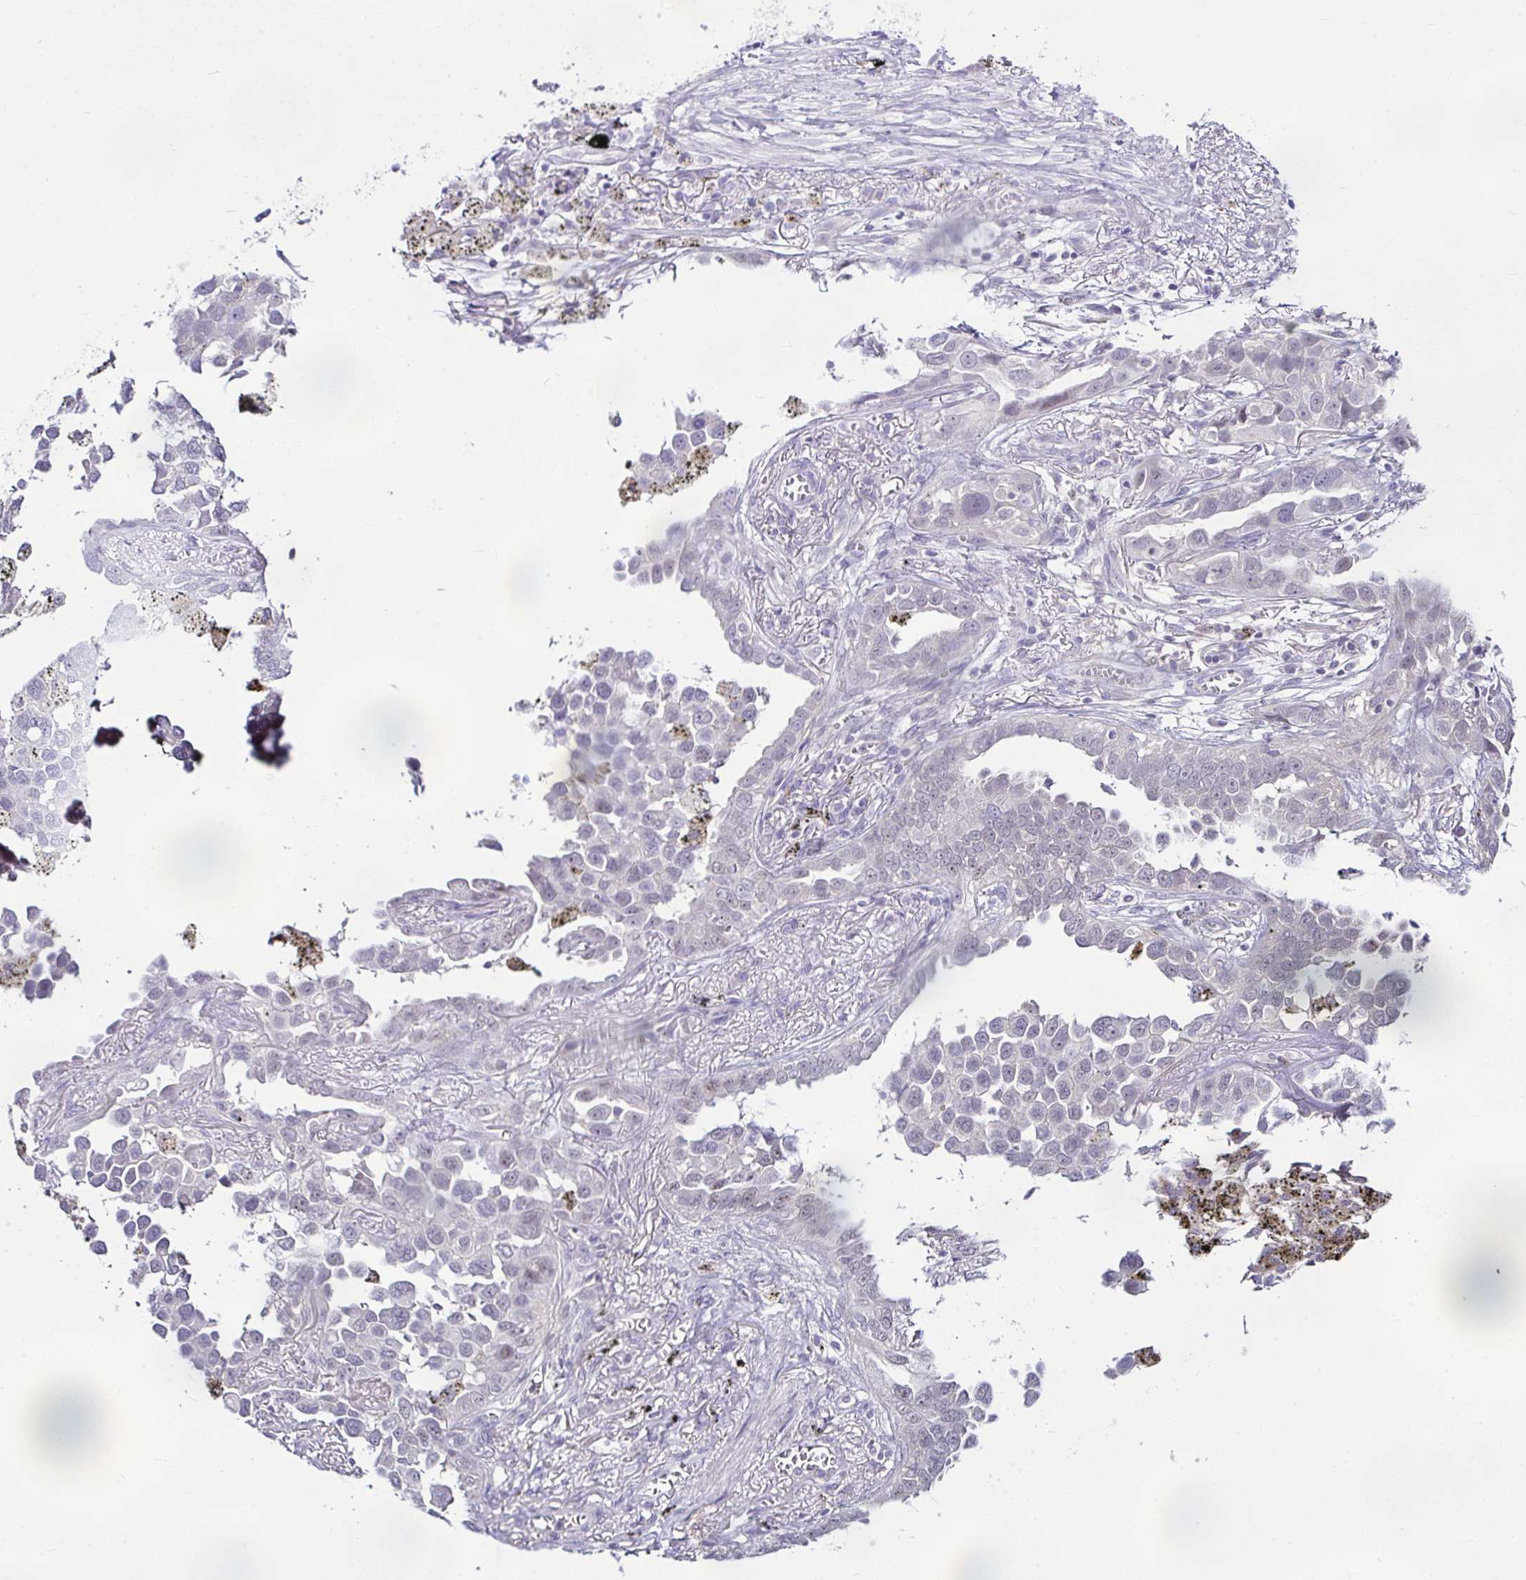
{"staining": {"intensity": "weak", "quantity": "<25%", "location": "nuclear"}, "tissue": "lung cancer", "cell_type": "Tumor cells", "image_type": "cancer", "snomed": [{"axis": "morphology", "description": "Adenocarcinoma, NOS"}, {"axis": "topography", "description": "Lung"}], "caption": "High power microscopy photomicrograph of an IHC histopathology image of adenocarcinoma (lung), revealing no significant positivity in tumor cells.", "gene": "D2HGDH", "patient": {"sex": "male", "age": 67}}